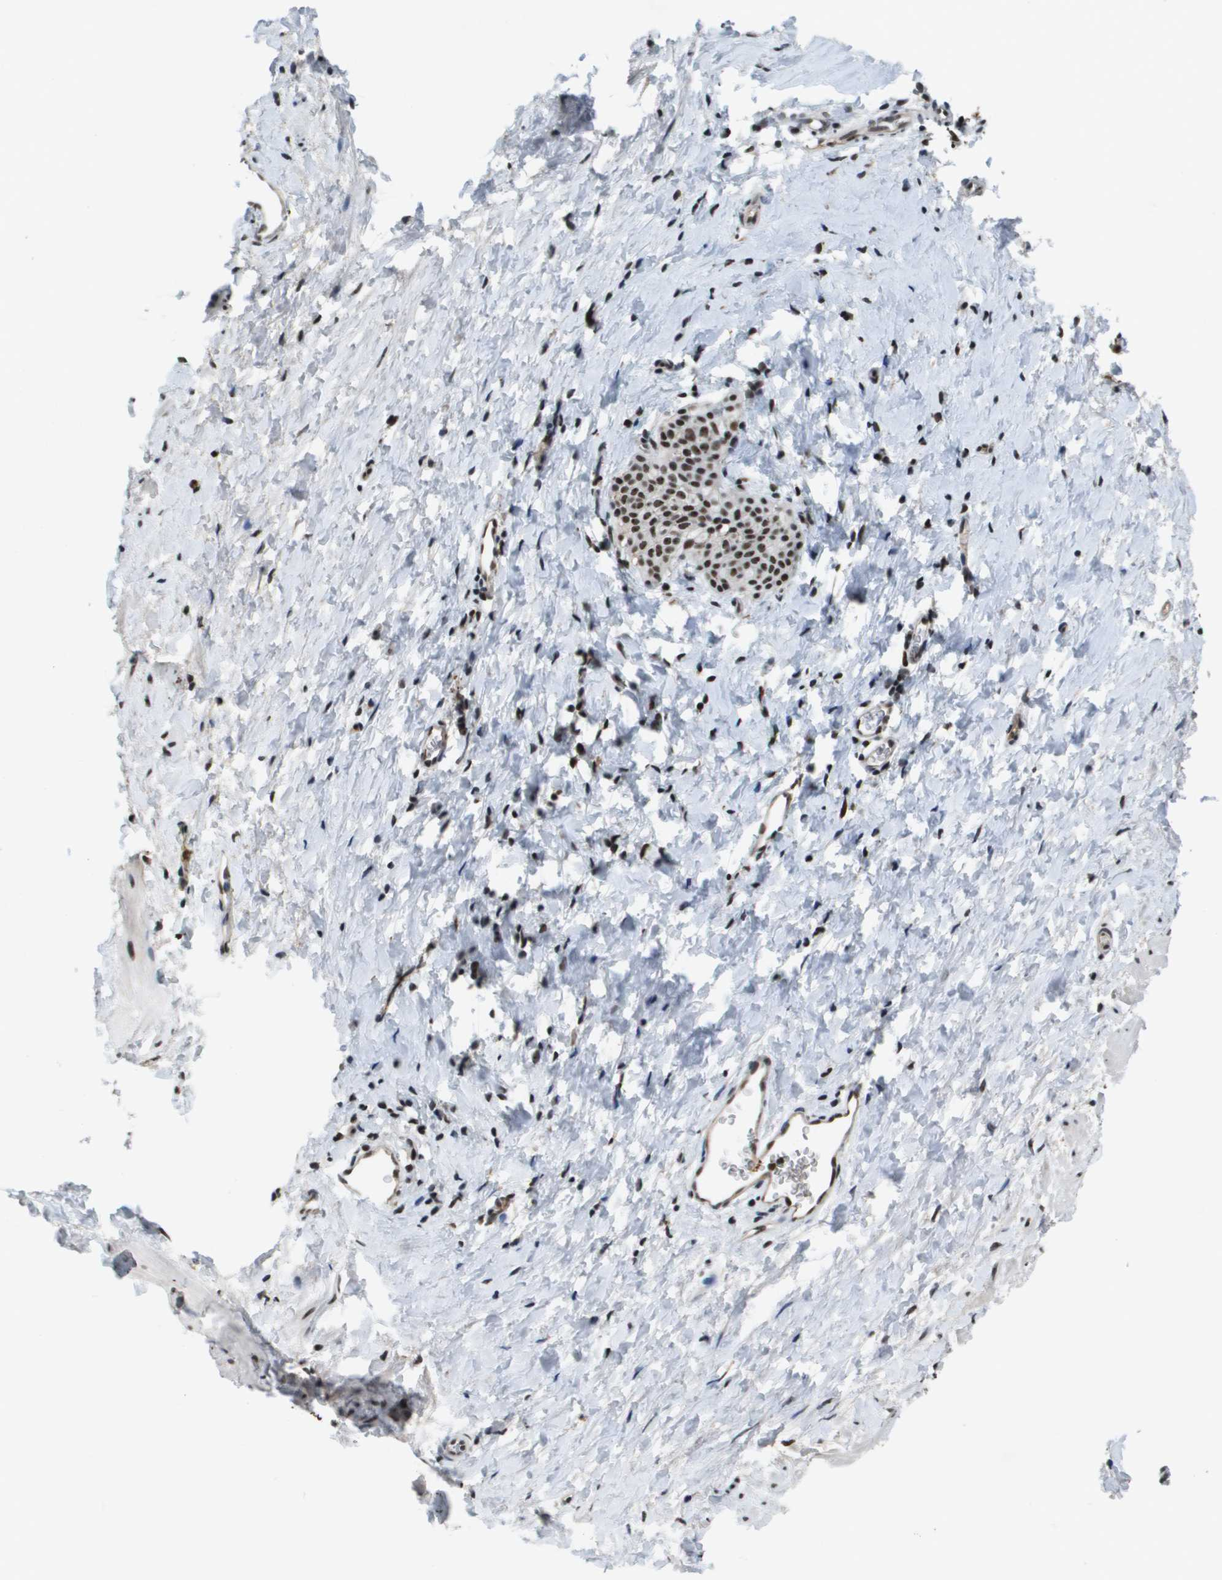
{"staining": {"intensity": "moderate", "quantity": "25%-75%", "location": "nuclear"}, "tissue": "smooth muscle", "cell_type": "Smooth muscle cells", "image_type": "normal", "snomed": [{"axis": "morphology", "description": "Normal tissue, NOS"}, {"axis": "topography", "description": "Smooth muscle"}], "caption": "Smooth muscle stained with DAB immunohistochemistry (IHC) demonstrates medium levels of moderate nuclear positivity in about 25%-75% of smooth muscle cells.", "gene": "EP400", "patient": {"sex": "male", "age": 16}}